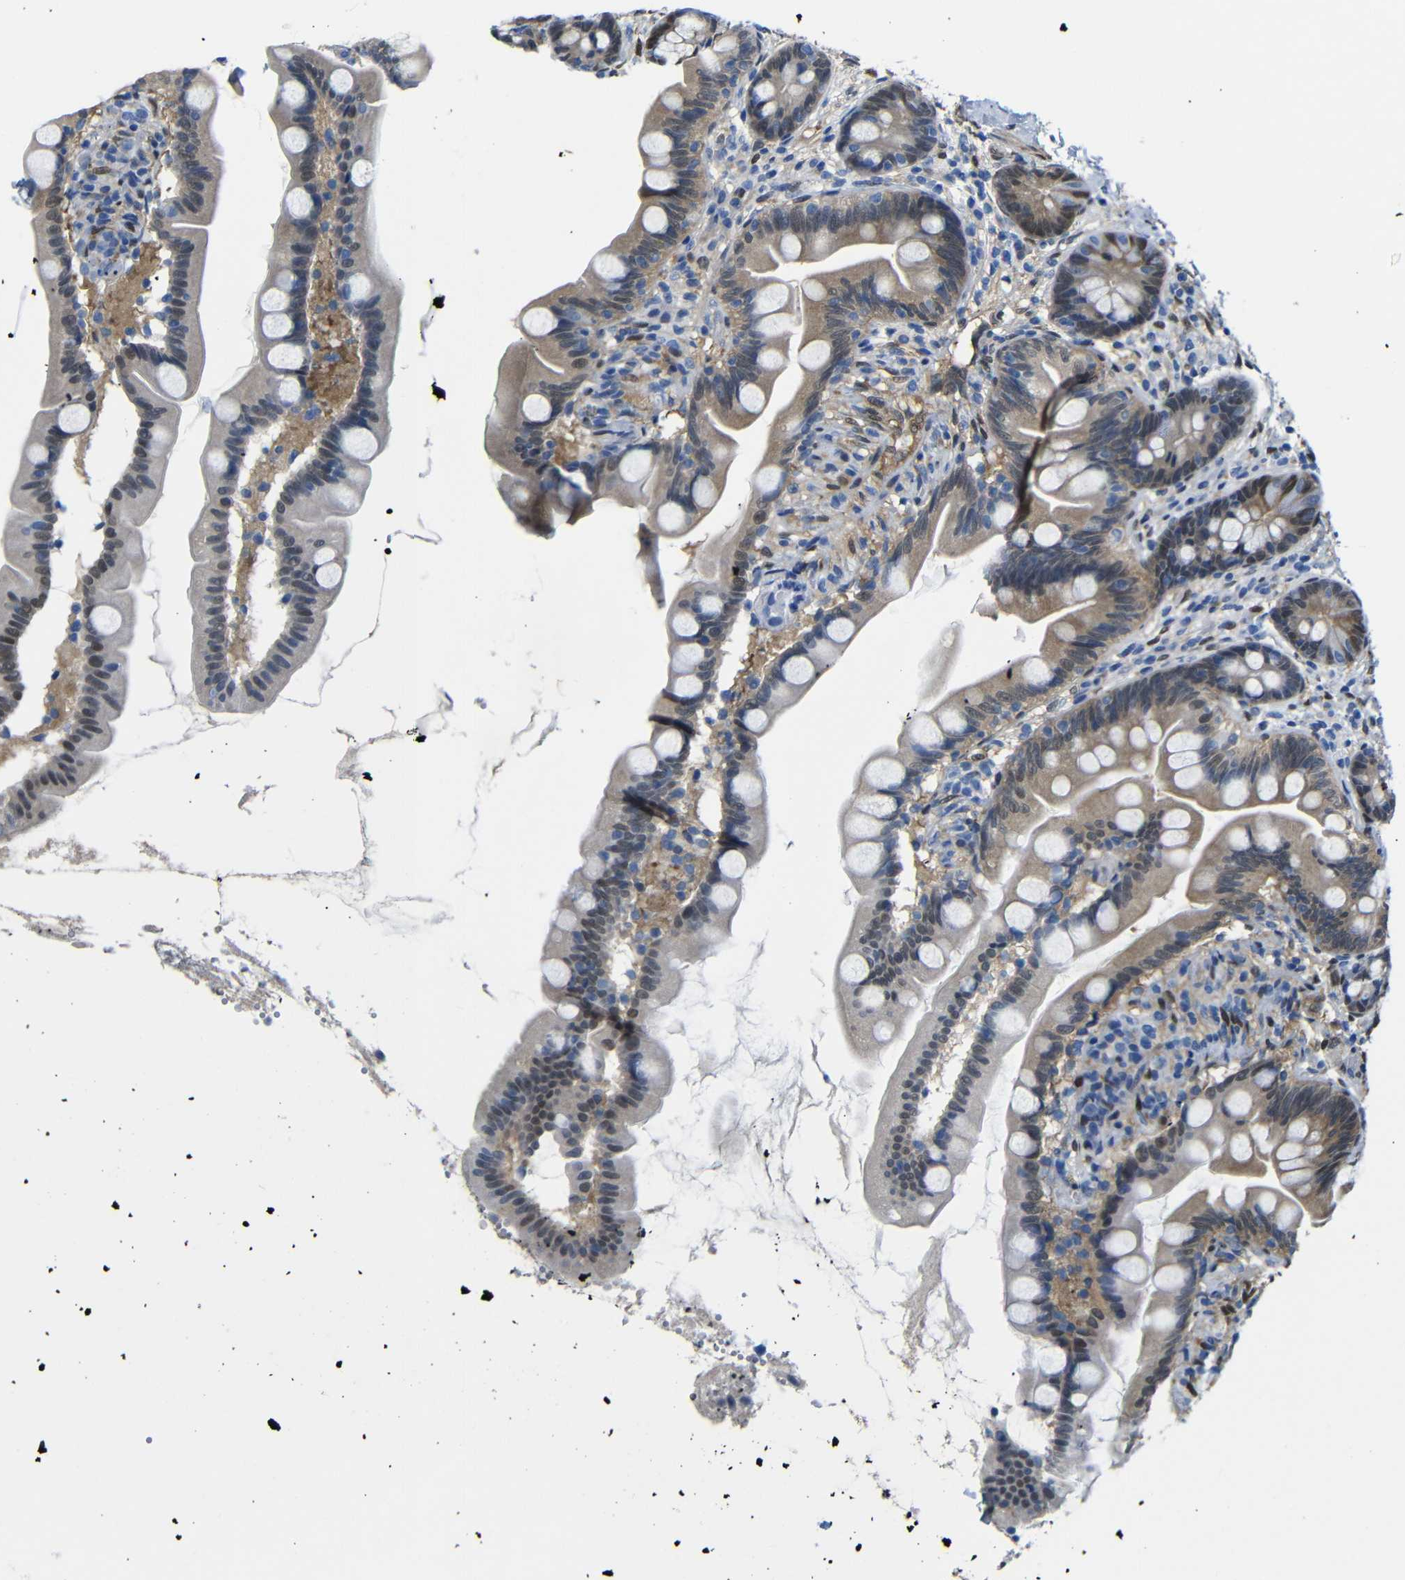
{"staining": {"intensity": "weak", "quantity": "25%-75%", "location": "cytoplasmic/membranous,nuclear"}, "tissue": "small intestine", "cell_type": "Glandular cells", "image_type": "normal", "snomed": [{"axis": "morphology", "description": "Normal tissue, NOS"}, {"axis": "topography", "description": "Small intestine"}], "caption": "Protein staining by immunohistochemistry (IHC) exhibits weak cytoplasmic/membranous,nuclear expression in about 25%-75% of glandular cells in benign small intestine.", "gene": "YAP1", "patient": {"sex": "female", "age": 56}}